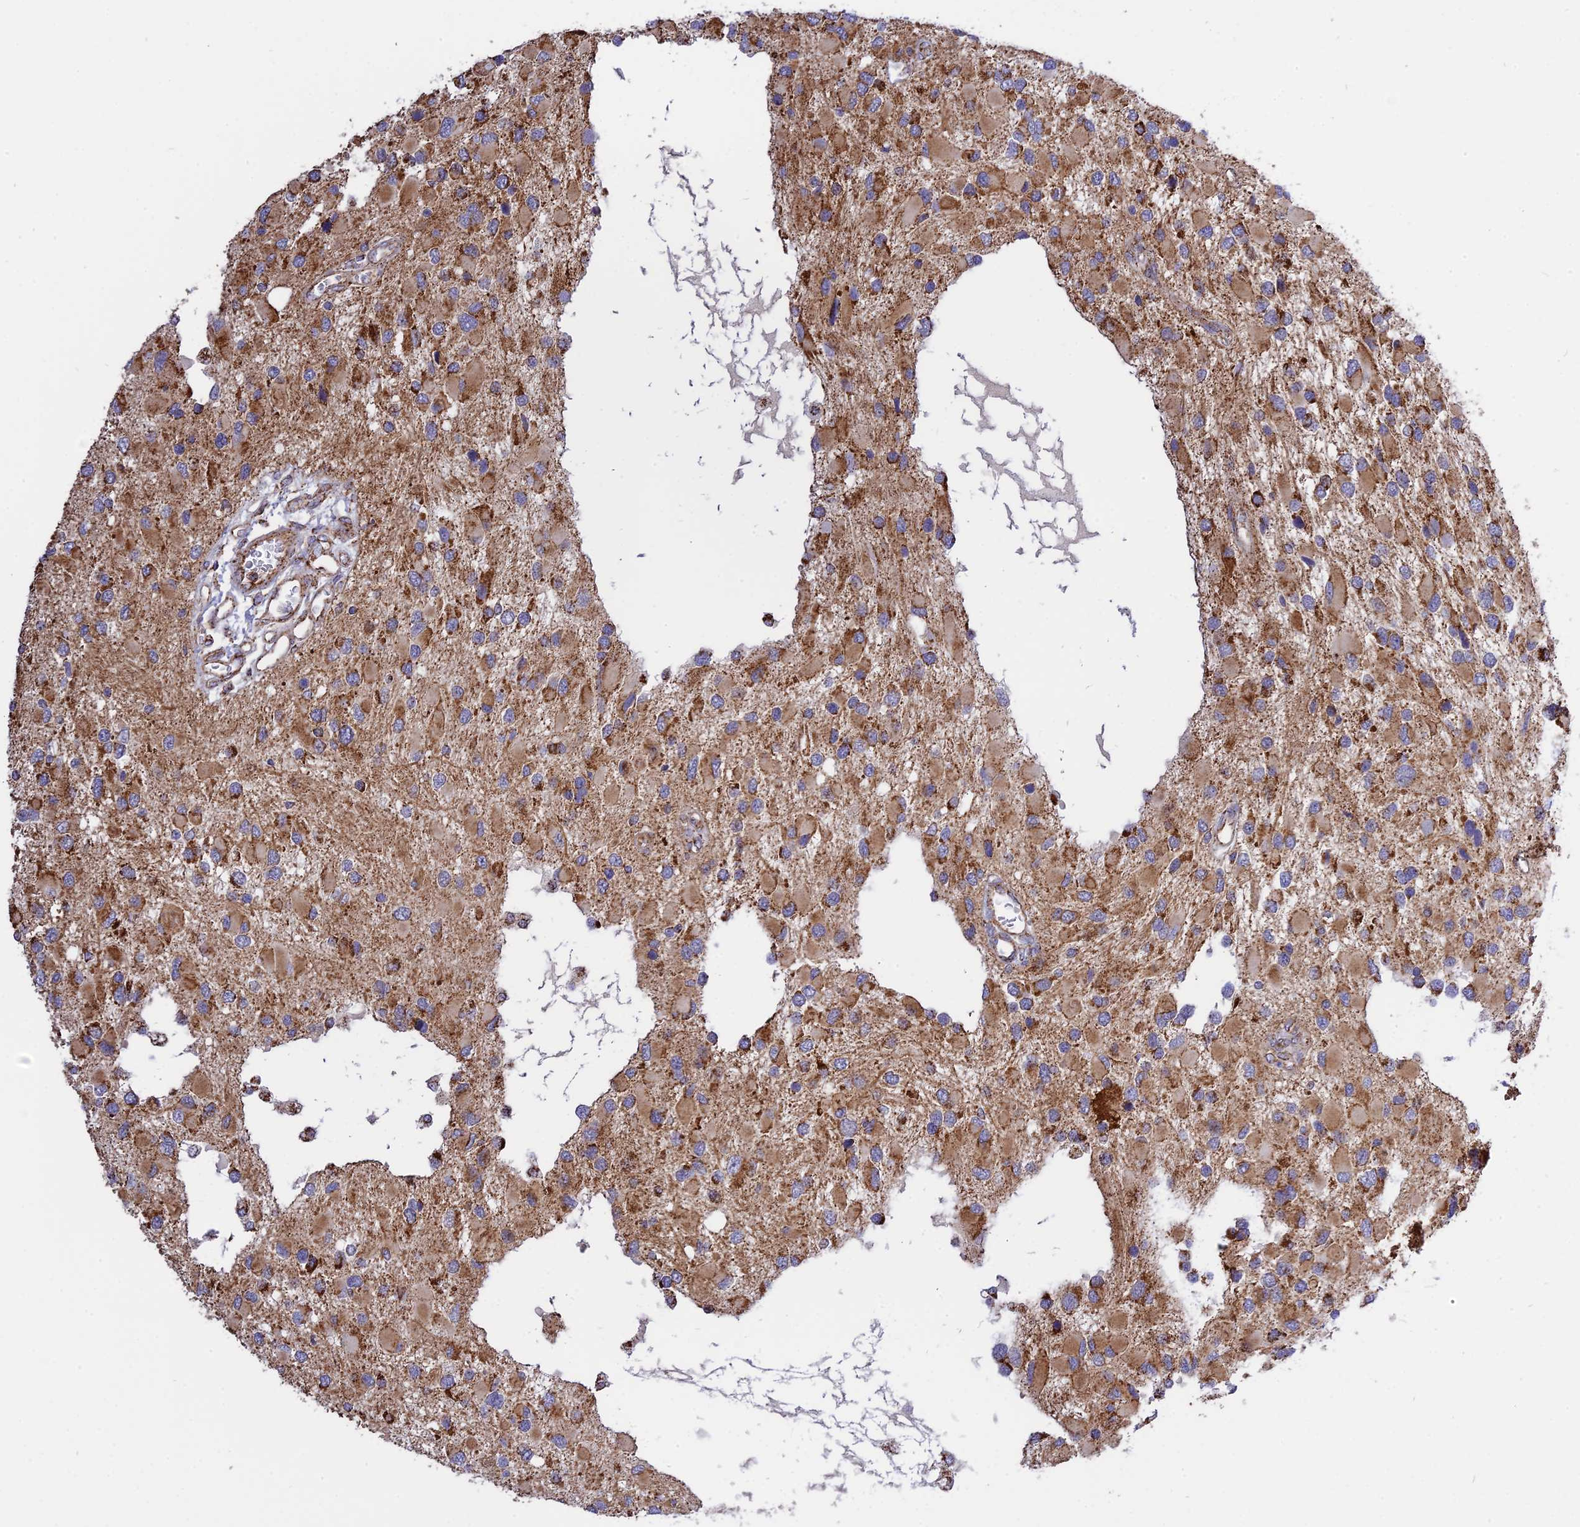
{"staining": {"intensity": "strong", "quantity": "<25%", "location": "cytoplasmic/membranous"}, "tissue": "glioma", "cell_type": "Tumor cells", "image_type": "cancer", "snomed": [{"axis": "morphology", "description": "Glioma, malignant, High grade"}, {"axis": "topography", "description": "Brain"}], "caption": "An IHC histopathology image of tumor tissue is shown. Protein staining in brown shows strong cytoplasmic/membranous positivity in glioma within tumor cells. Using DAB (3,3'-diaminobenzidine) (brown) and hematoxylin (blue) stains, captured at high magnification using brightfield microscopy.", "gene": "TTC4", "patient": {"sex": "male", "age": 53}}